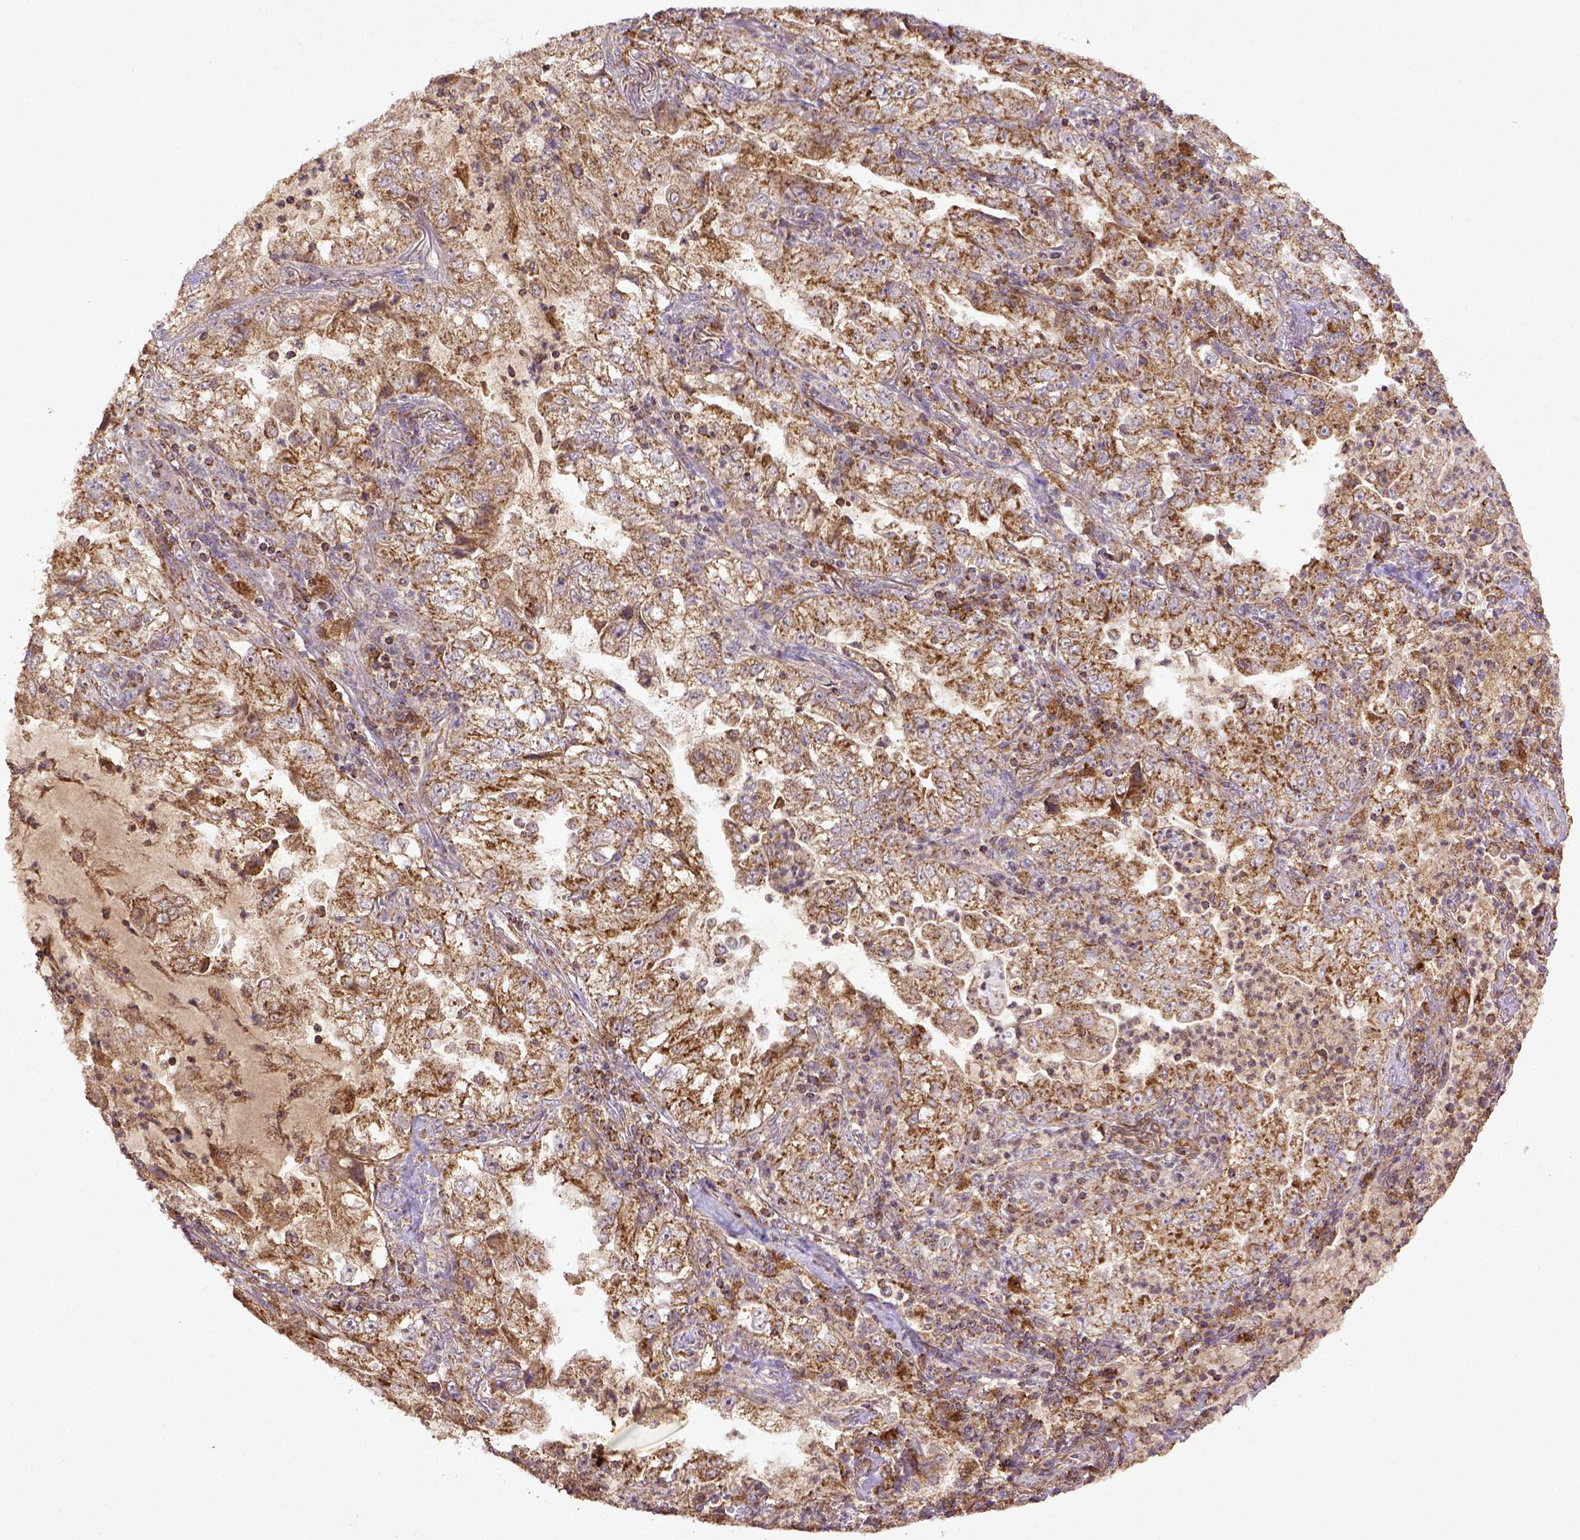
{"staining": {"intensity": "moderate", "quantity": ">75%", "location": "cytoplasmic/membranous"}, "tissue": "lung cancer", "cell_type": "Tumor cells", "image_type": "cancer", "snomed": [{"axis": "morphology", "description": "Adenocarcinoma, NOS"}, {"axis": "topography", "description": "Lung"}], "caption": "Tumor cells reveal medium levels of moderate cytoplasmic/membranous expression in about >75% of cells in adenocarcinoma (lung).", "gene": "MT-CO1", "patient": {"sex": "female", "age": 73}}